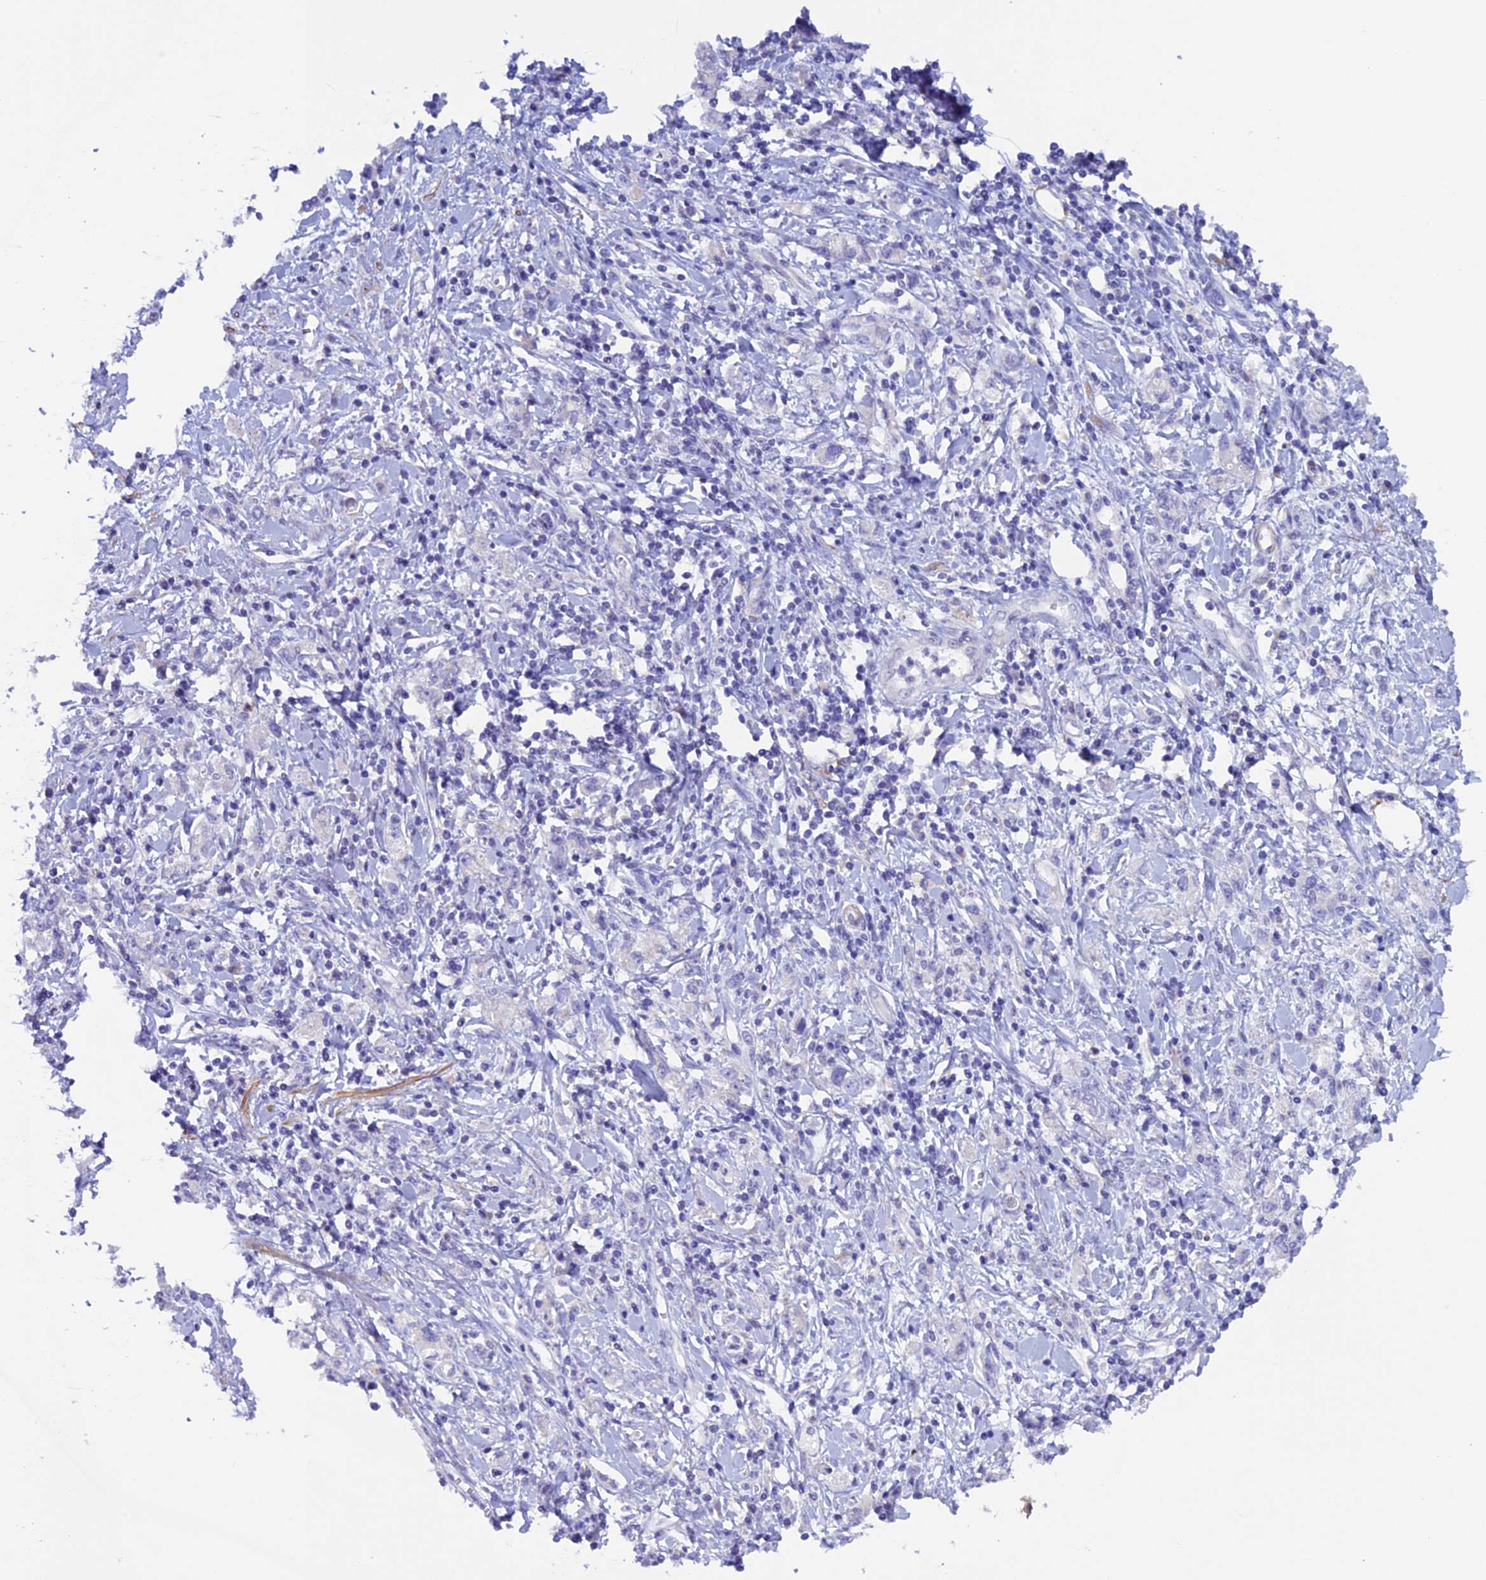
{"staining": {"intensity": "negative", "quantity": "none", "location": "none"}, "tissue": "stomach cancer", "cell_type": "Tumor cells", "image_type": "cancer", "snomed": [{"axis": "morphology", "description": "Adenocarcinoma, NOS"}, {"axis": "topography", "description": "Stomach"}], "caption": "This is an IHC micrograph of stomach cancer (adenocarcinoma). There is no staining in tumor cells.", "gene": "IGSF6", "patient": {"sex": "female", "age": 76}}